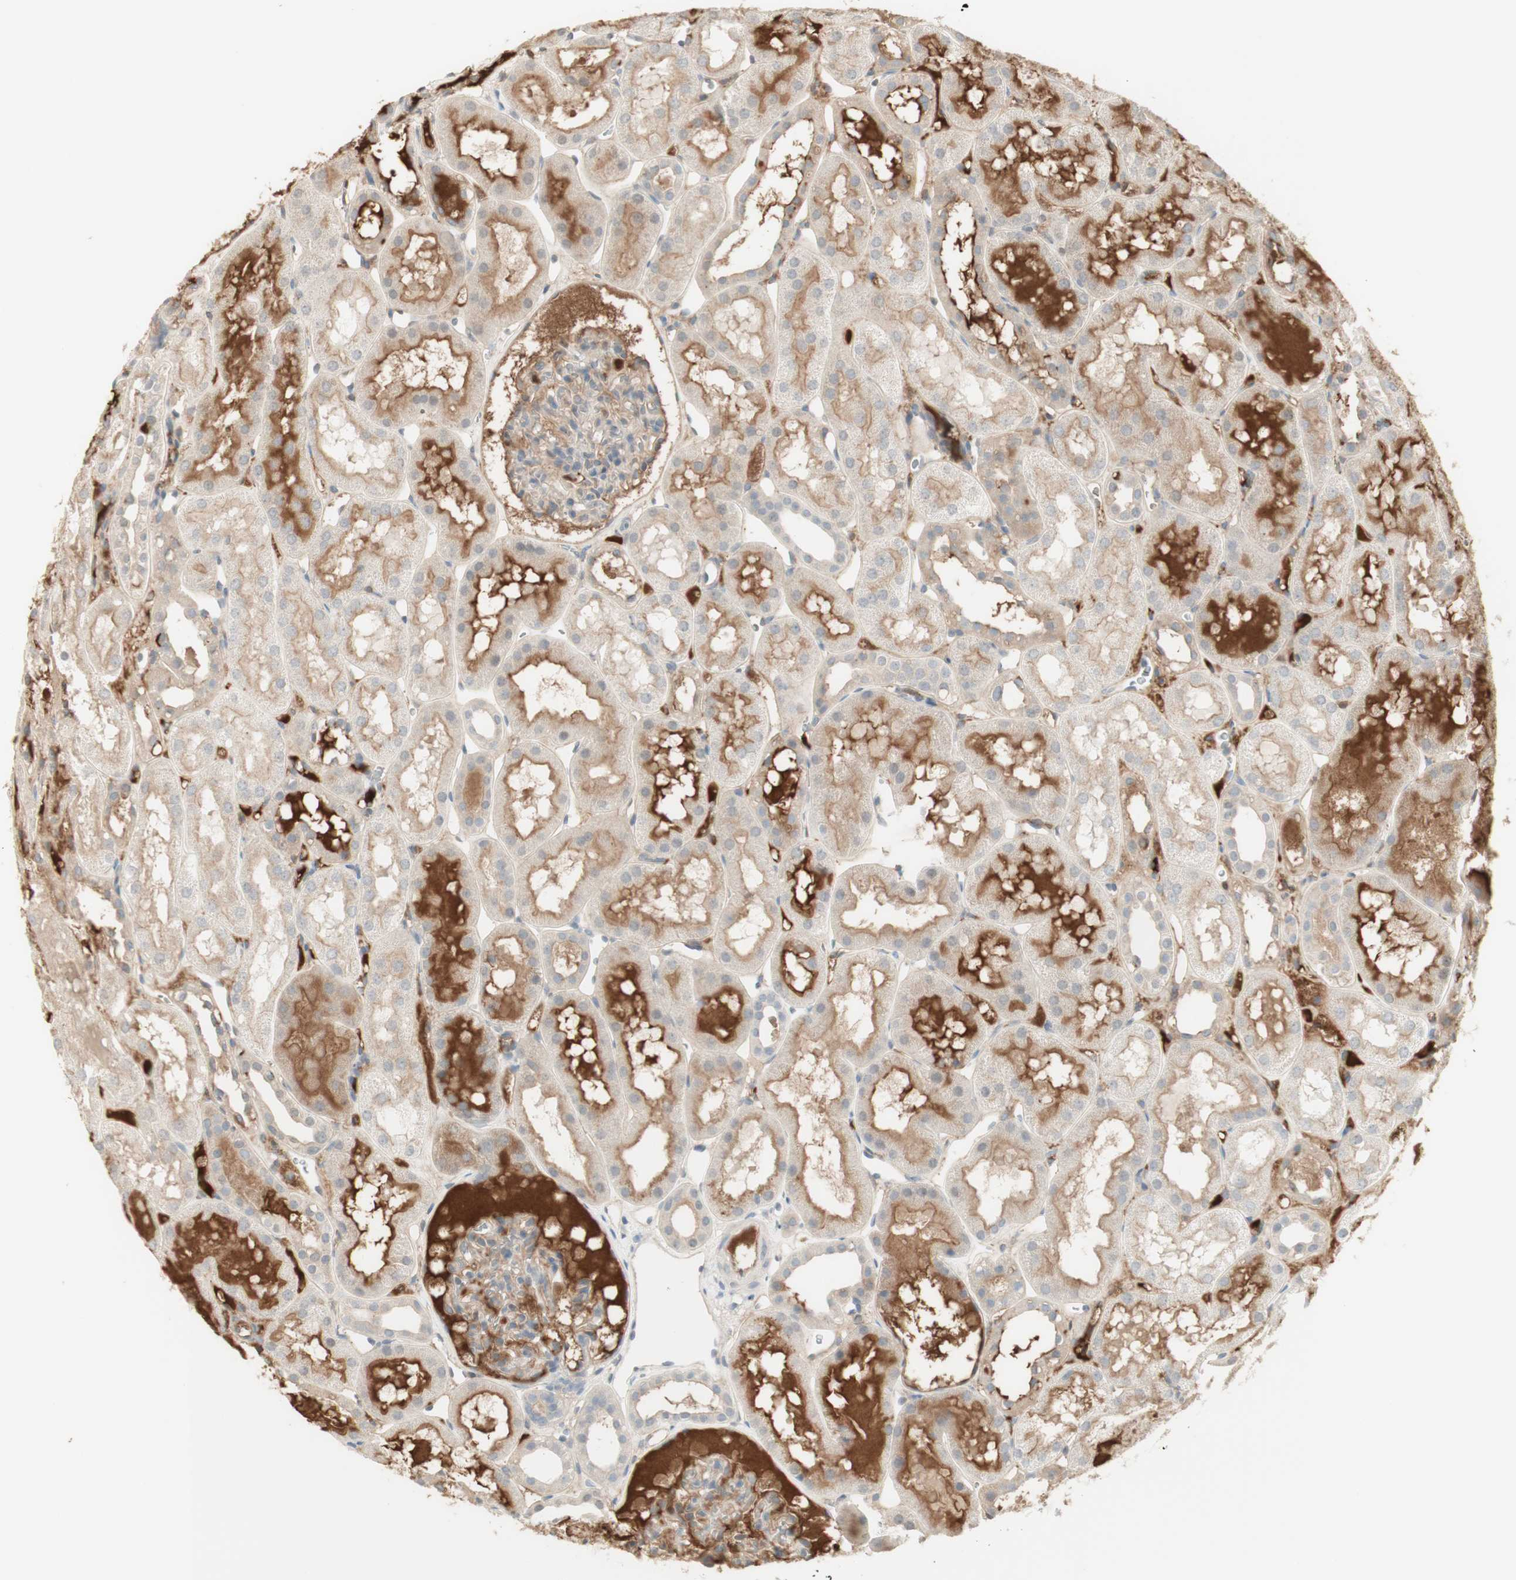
{"staining": {"intensity": "weak", "quantity": "25%-75%", "location": "cytoplasmic/membranous"}, "tissue": "kidney", "cell_type": "Cells in glomeruli", "image_type": "normal", "snomed": [{"axis": "morphology", "description": "Normal tissue, NOS"}, {"axis": "topography", "description": "Kidney"}, {"axis": "topography", "description": "Urinary bladder"}], "caption": "A micrograph showing weak cytoplasmic/membranous expression in about 25%-75% of cells in glomeruli in unremarkable kidney, as visualized by brown immunohistochemical staining.", "gene": "NID1", "patient": {"sex": "male", "age": 16}}